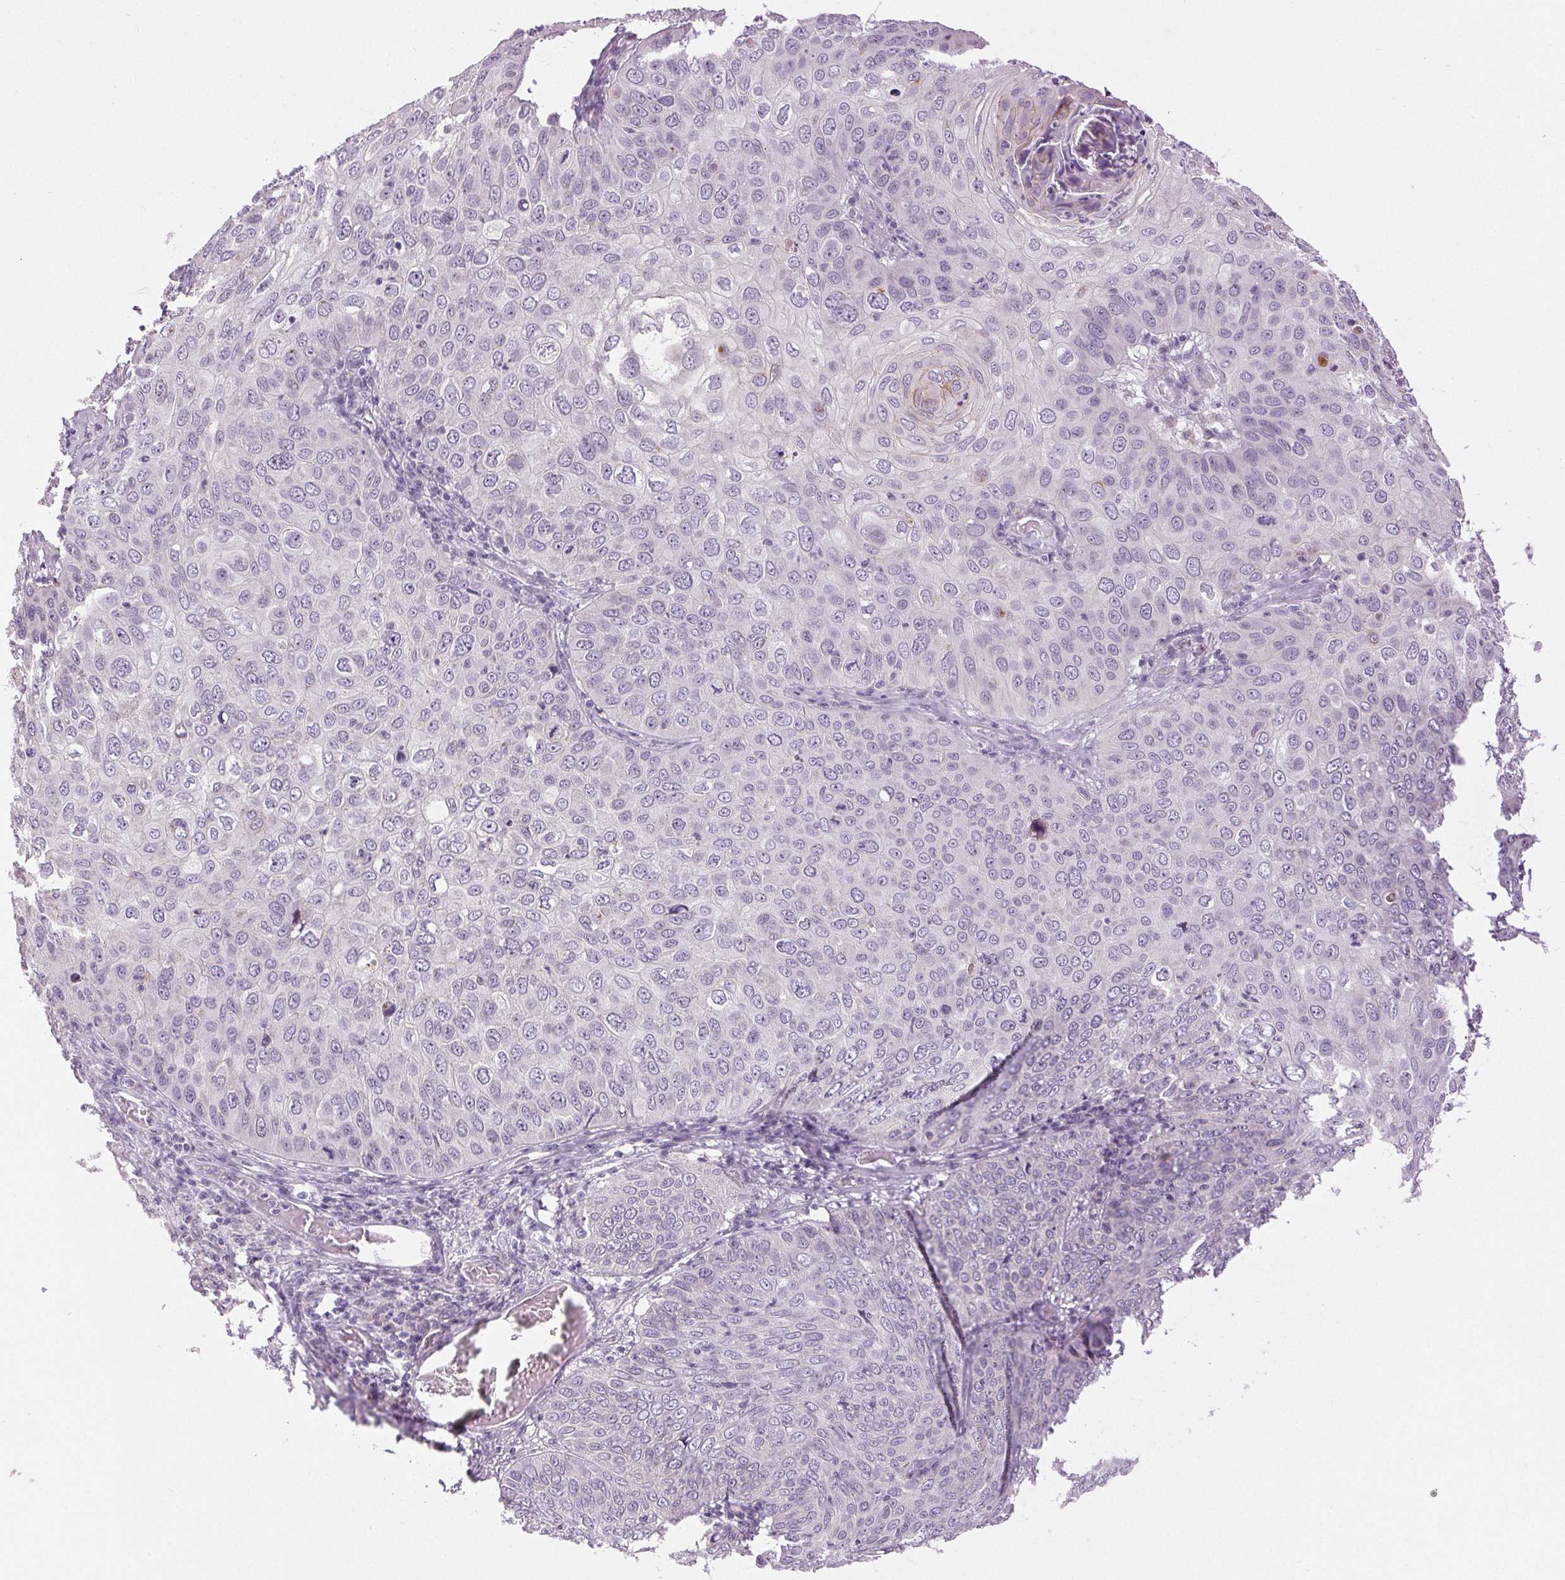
{"staining": {"intensity": "negative", "quantity": "none", "location": "none"}, "tissue": "skin cancer", "cell_type": "Tumor cells", "image_type": "cancer", "snomed": [{"axis": "morphology", "description": "Squamous cell carcinoma, NOS"}, {"axis": "topography", "description": "Skin"}], "caption": "Human skin cancer (squamous cell carcinoma) stained for a protein using immunohistochemistry (IHC) displays no expression in tumor cells.", "gene": "DSG3", "patient": {"sex": "male", "age": 87}}